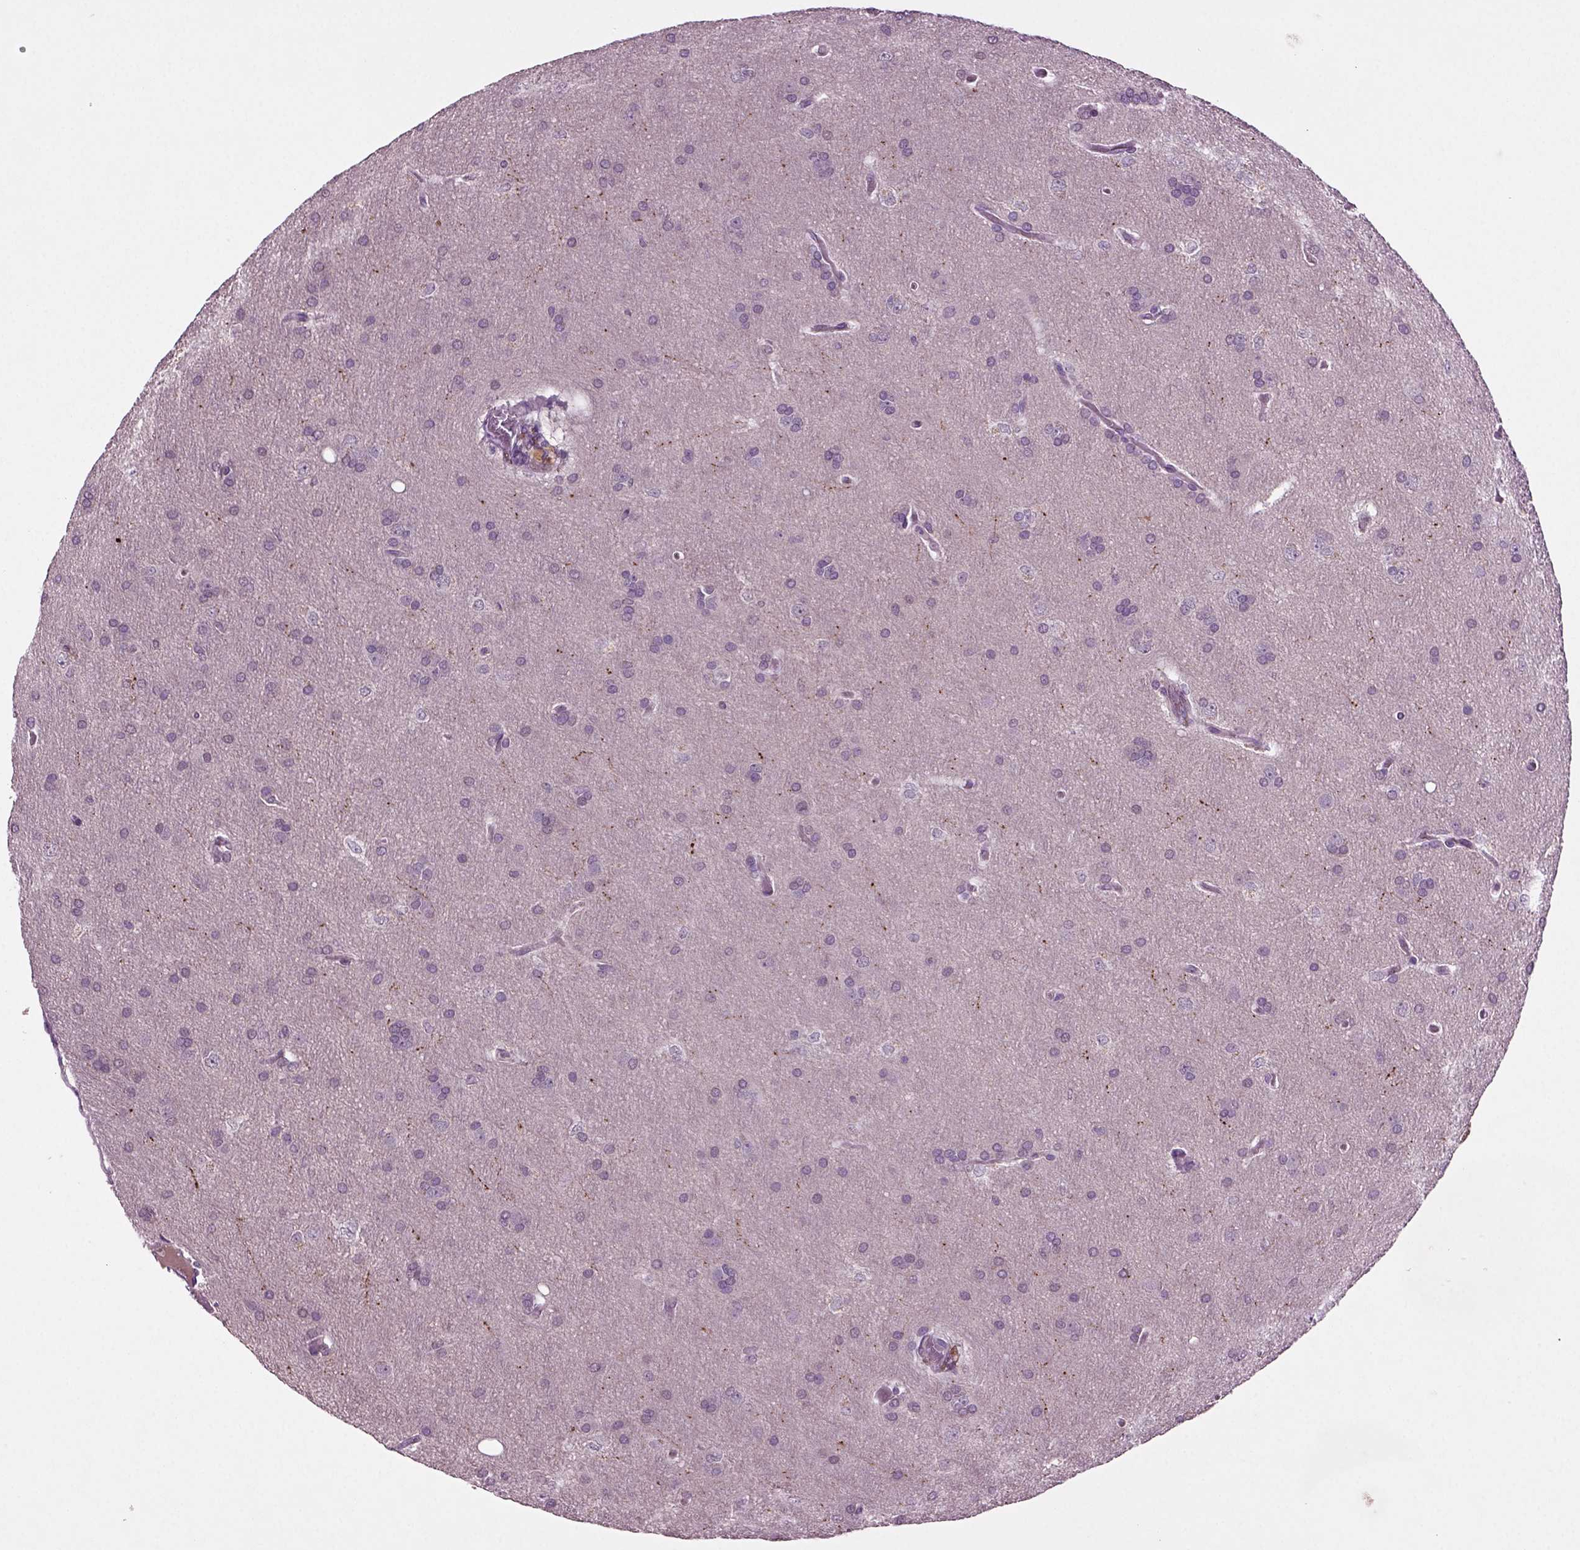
{"staining": {"intensity": "negative", "quantity": "none", "location": "none"}, "tissue": "glioma", "cell_type": "Tumor cells", "image_type": "cancer", "snomed": [{"axis": "morphology", "description": "Glioma, malignant, Low grade"}, {"axis": "topography", "description": "Brain"}], "caption": "The immunohistochemistry histopathology image has no significant staining in tumor cells of malignant glioma (low-grade) tissue. (DAB (3,3'-diaminobenzidine) IHC, high magnification).", "gene": "SLC17A6", "patient": {"sex": "female", "age": 32}}